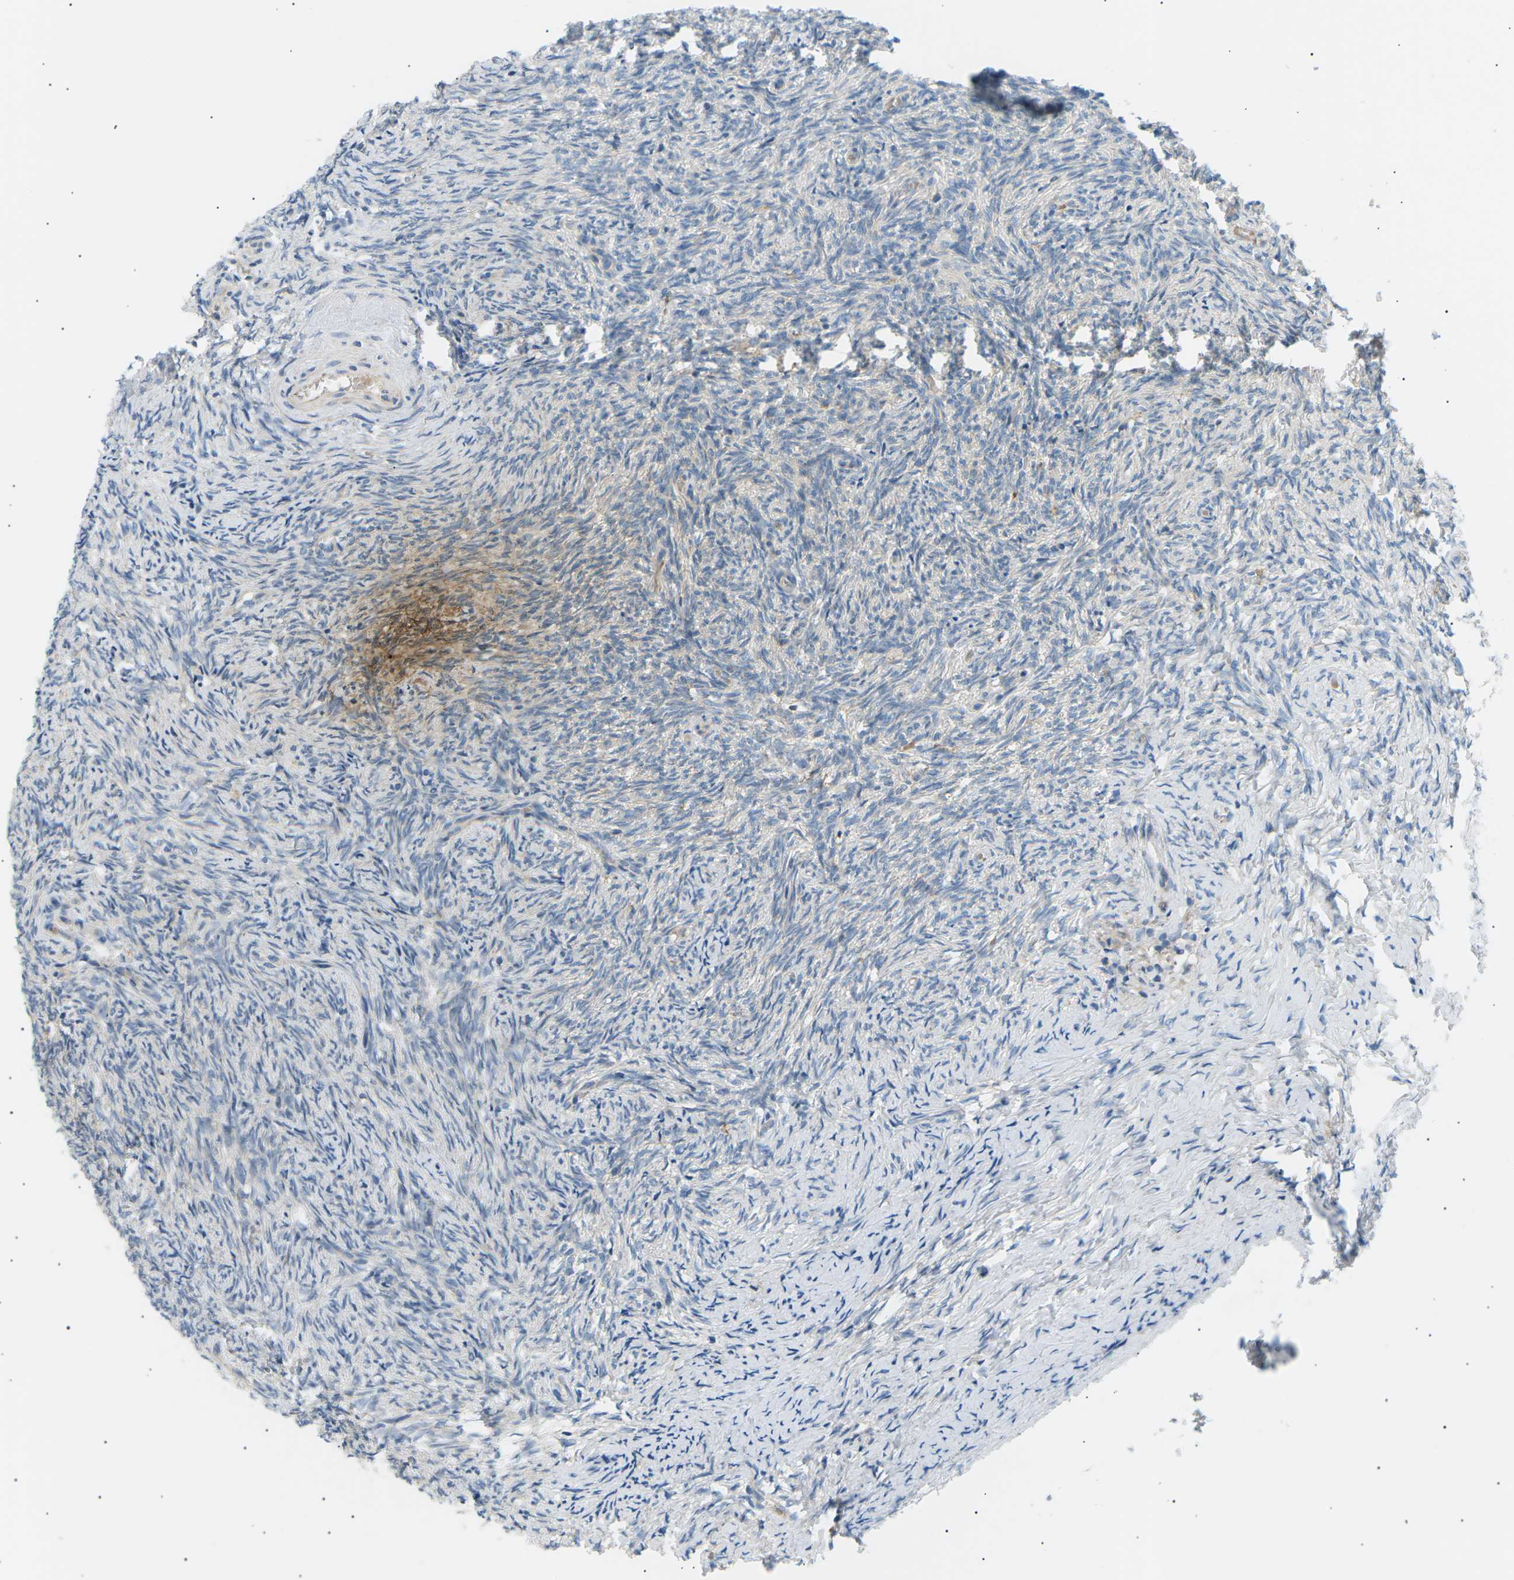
{"staining": {"intensity": "moderate", "quantity": ">75%", "location": "cytoplasmic/membranous"}, "tissue": "ovary", "cell_type": "Follicle cells", "image_type": "normal", "snomed": [{"axis": "morphology", "description": "Normal tissue, NOS"}, {"axis": "topography", "description": "Ovary"}], "caption": "A histopathology image of ovary stained for a protein exhibits moderate cytoplasmic/membranous brown staining in follicle cells.", "gene": "TBC1D8", "patient": {"sex": "female", "age": 41}}